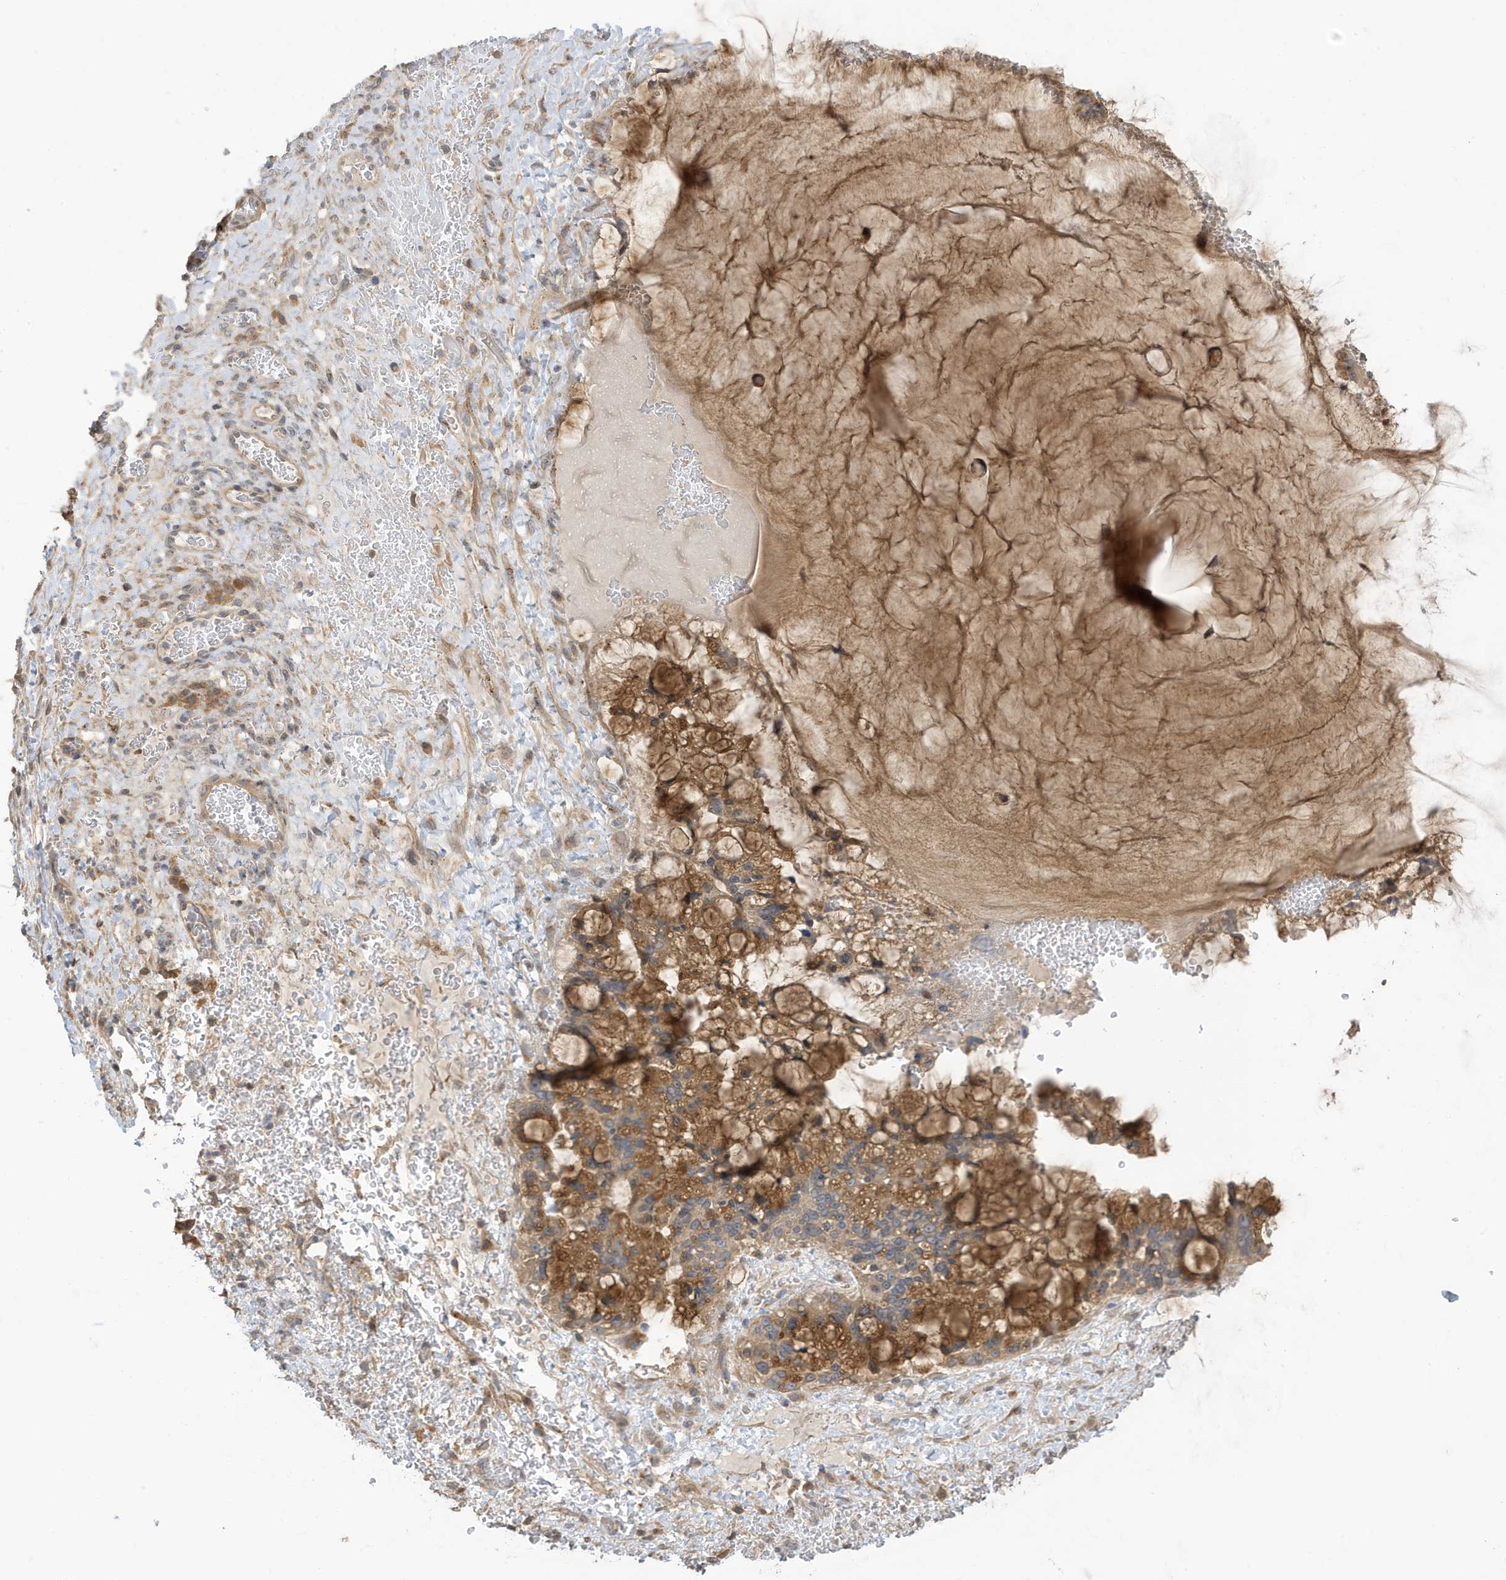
{"staining": {"intensity": "moderate", "quantity": ">75%", "location": "cytoplasmic/membranous"}, "tissue": "ovarian cancer", "cell_type": "Tumor cells", "image_type": "cancer", "snomed": [{"axis": "morphology", "description": "Cystadenocarcinoma, mucinous, NOS"}, {"axis": "topography", "description": "Ovary"}], "caption": "Mucinous cystadenocarcinoma (ovarian) stained with a protein marker displays moderate staining in tumor cells.", "gene": "TAB3", "patient": {"sex": "female", "age": 37}}